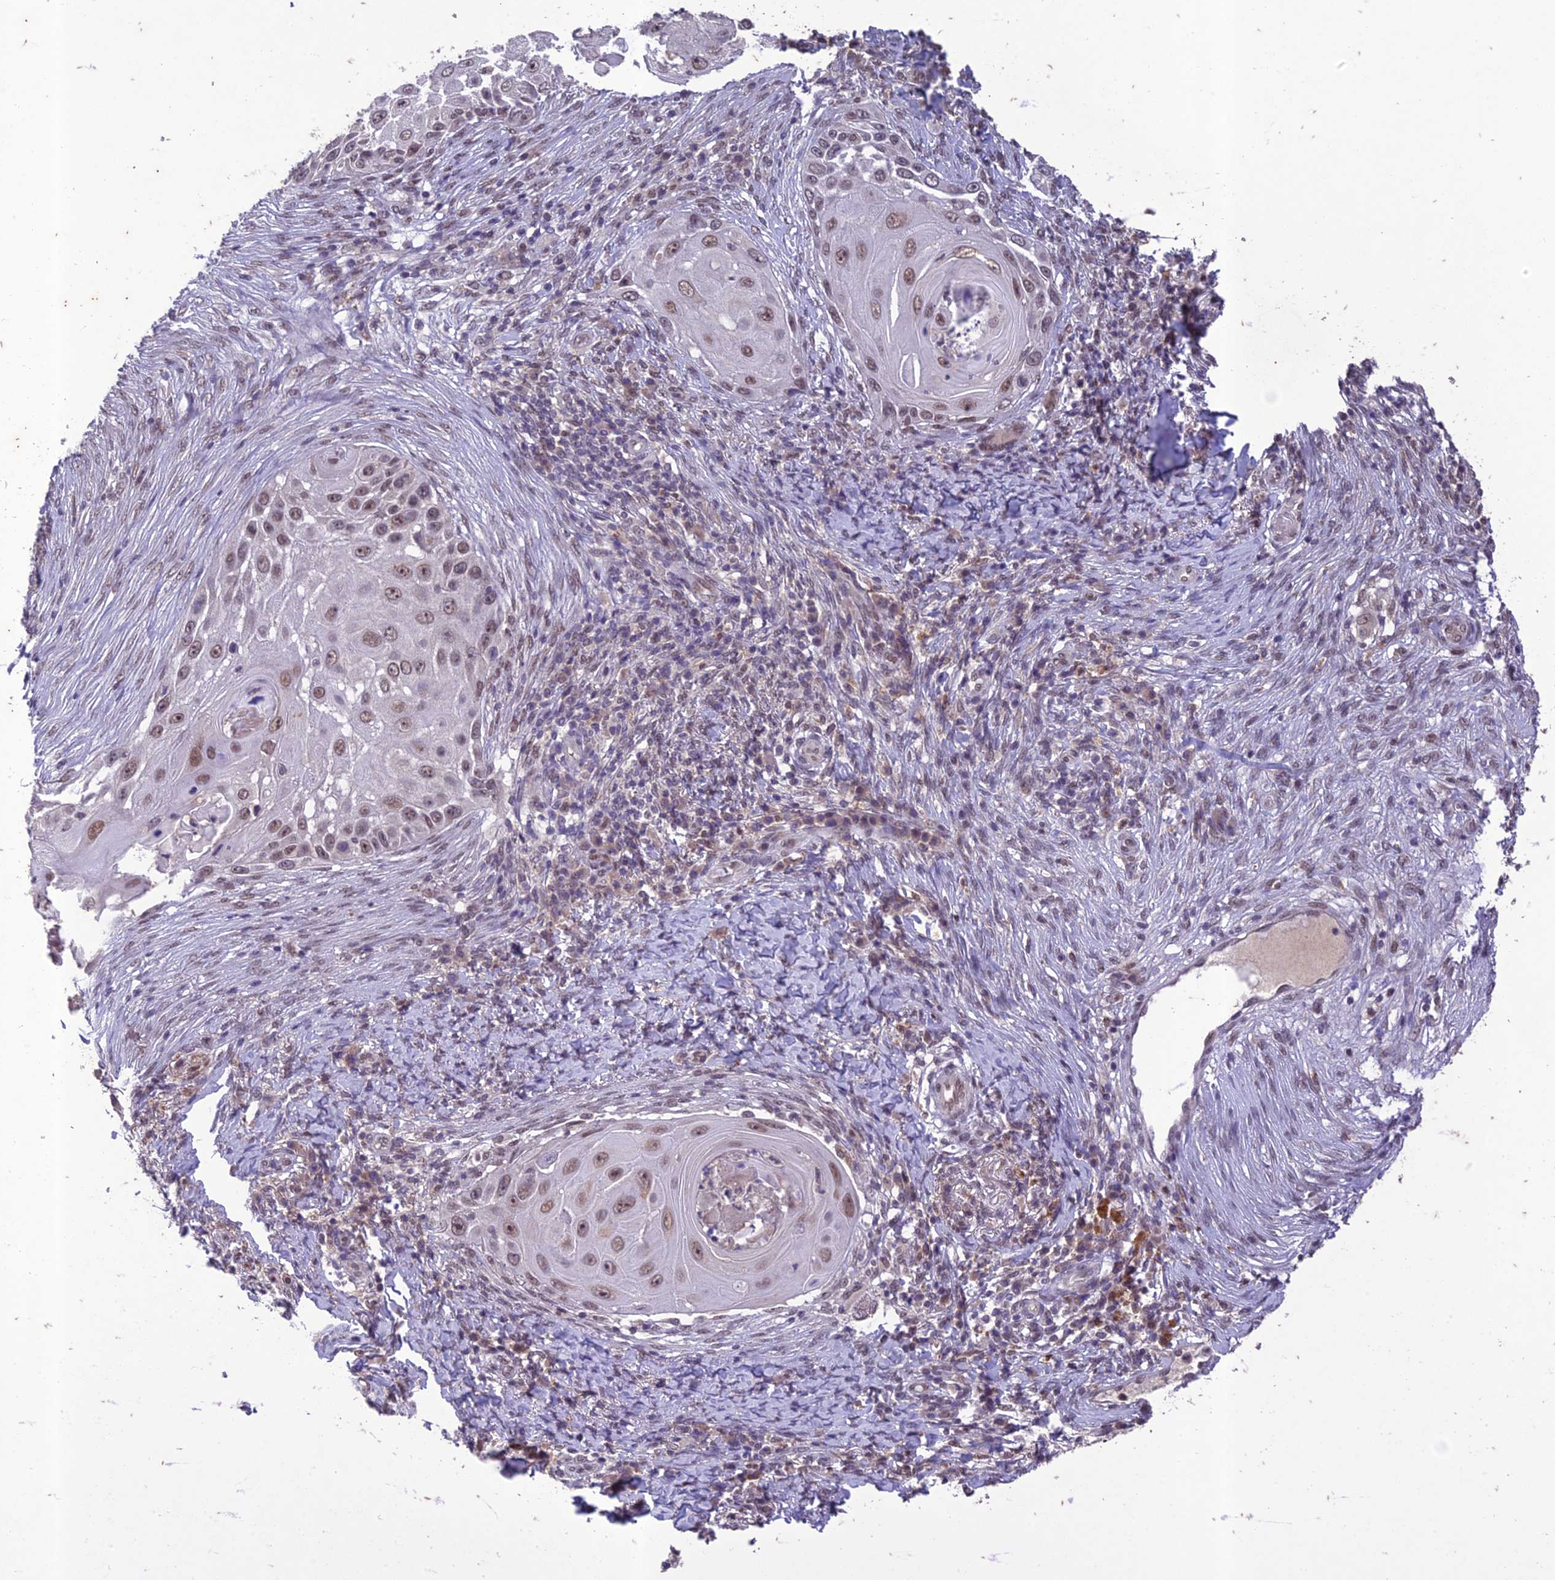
{"staining": {"intensity": "moderate", "quantity": ">75%", "location": "nuclear"}, "tissue": "skin cancer", "cell_type": "Tumor cells", "image_type": "cancer", "snomed": [{"axis": "morphology", "description": "Squamous cell carcinoma, NOS"}, {"axis": "topography", "description": "Skin"}], "caption": "This micrograph demonstrates IHC staining of human skin cancer, with medium moderate nuclear expression in approximately >75% of tumor cells.", "gene": "POP4", "patient": {"sex": "female", "age": 44}}